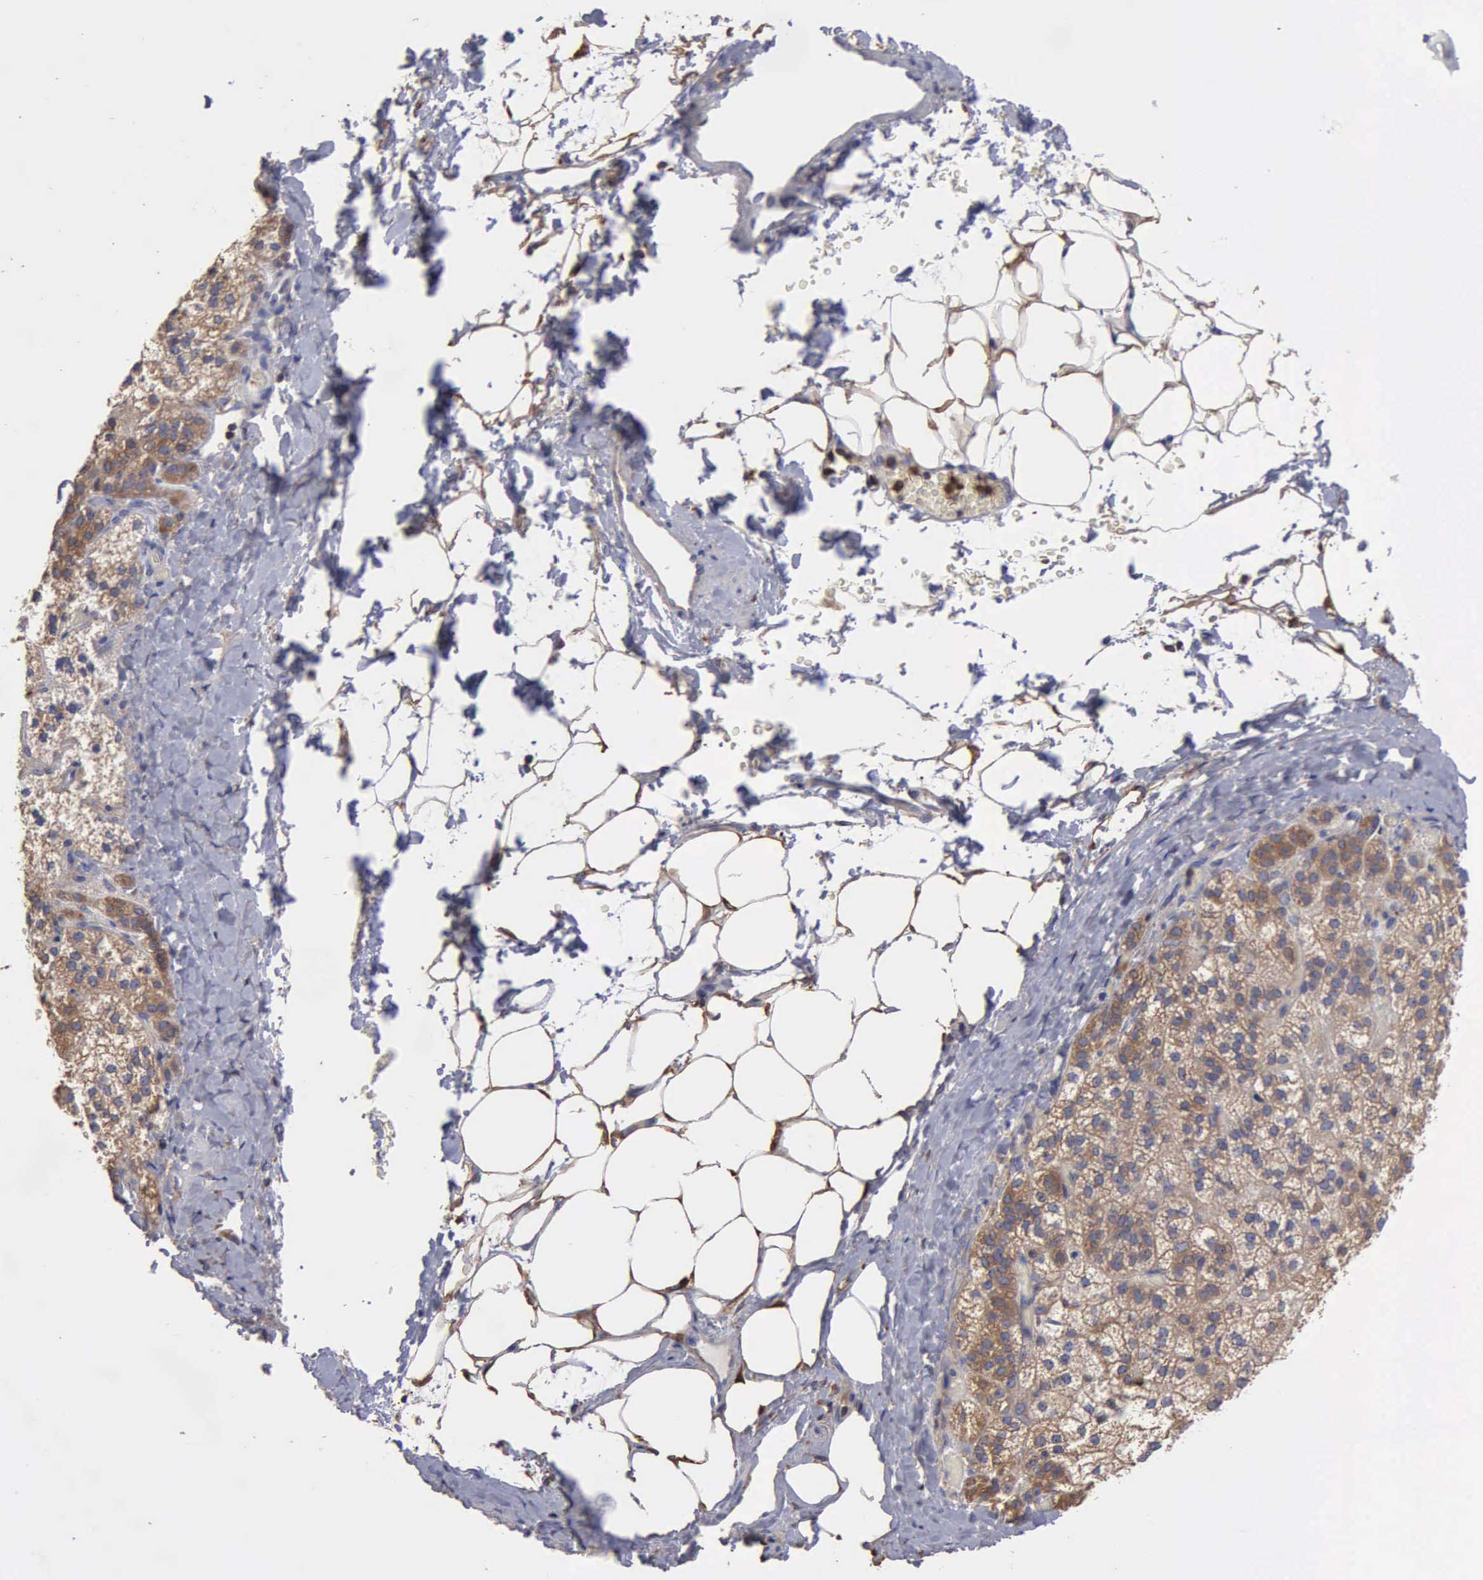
{"staining": {"intensity": "weak", "quantity": ">75%", "location": "cytoplasmic/membranous"}, "tissue": "adrenal gland", "cell_type": "Glandular cells", "image_type": "normal", "snomed": [{"axis": "morphology", "description": "Normal tissue, NOS"}, {"axis": "topography", "description": "Adrenal gland"}], "caption": "Glandular cells reveal low levels of weak cytoplasmic/membranous staining in approximately >75% of cells in normal adrenal gland. (DAB (3,3'-diaminobenzidine) IHC, brown staining for protein, blue staining for nuclei).", "gene": "G6PD", "patient": {"sex": "male", "age": 53}}